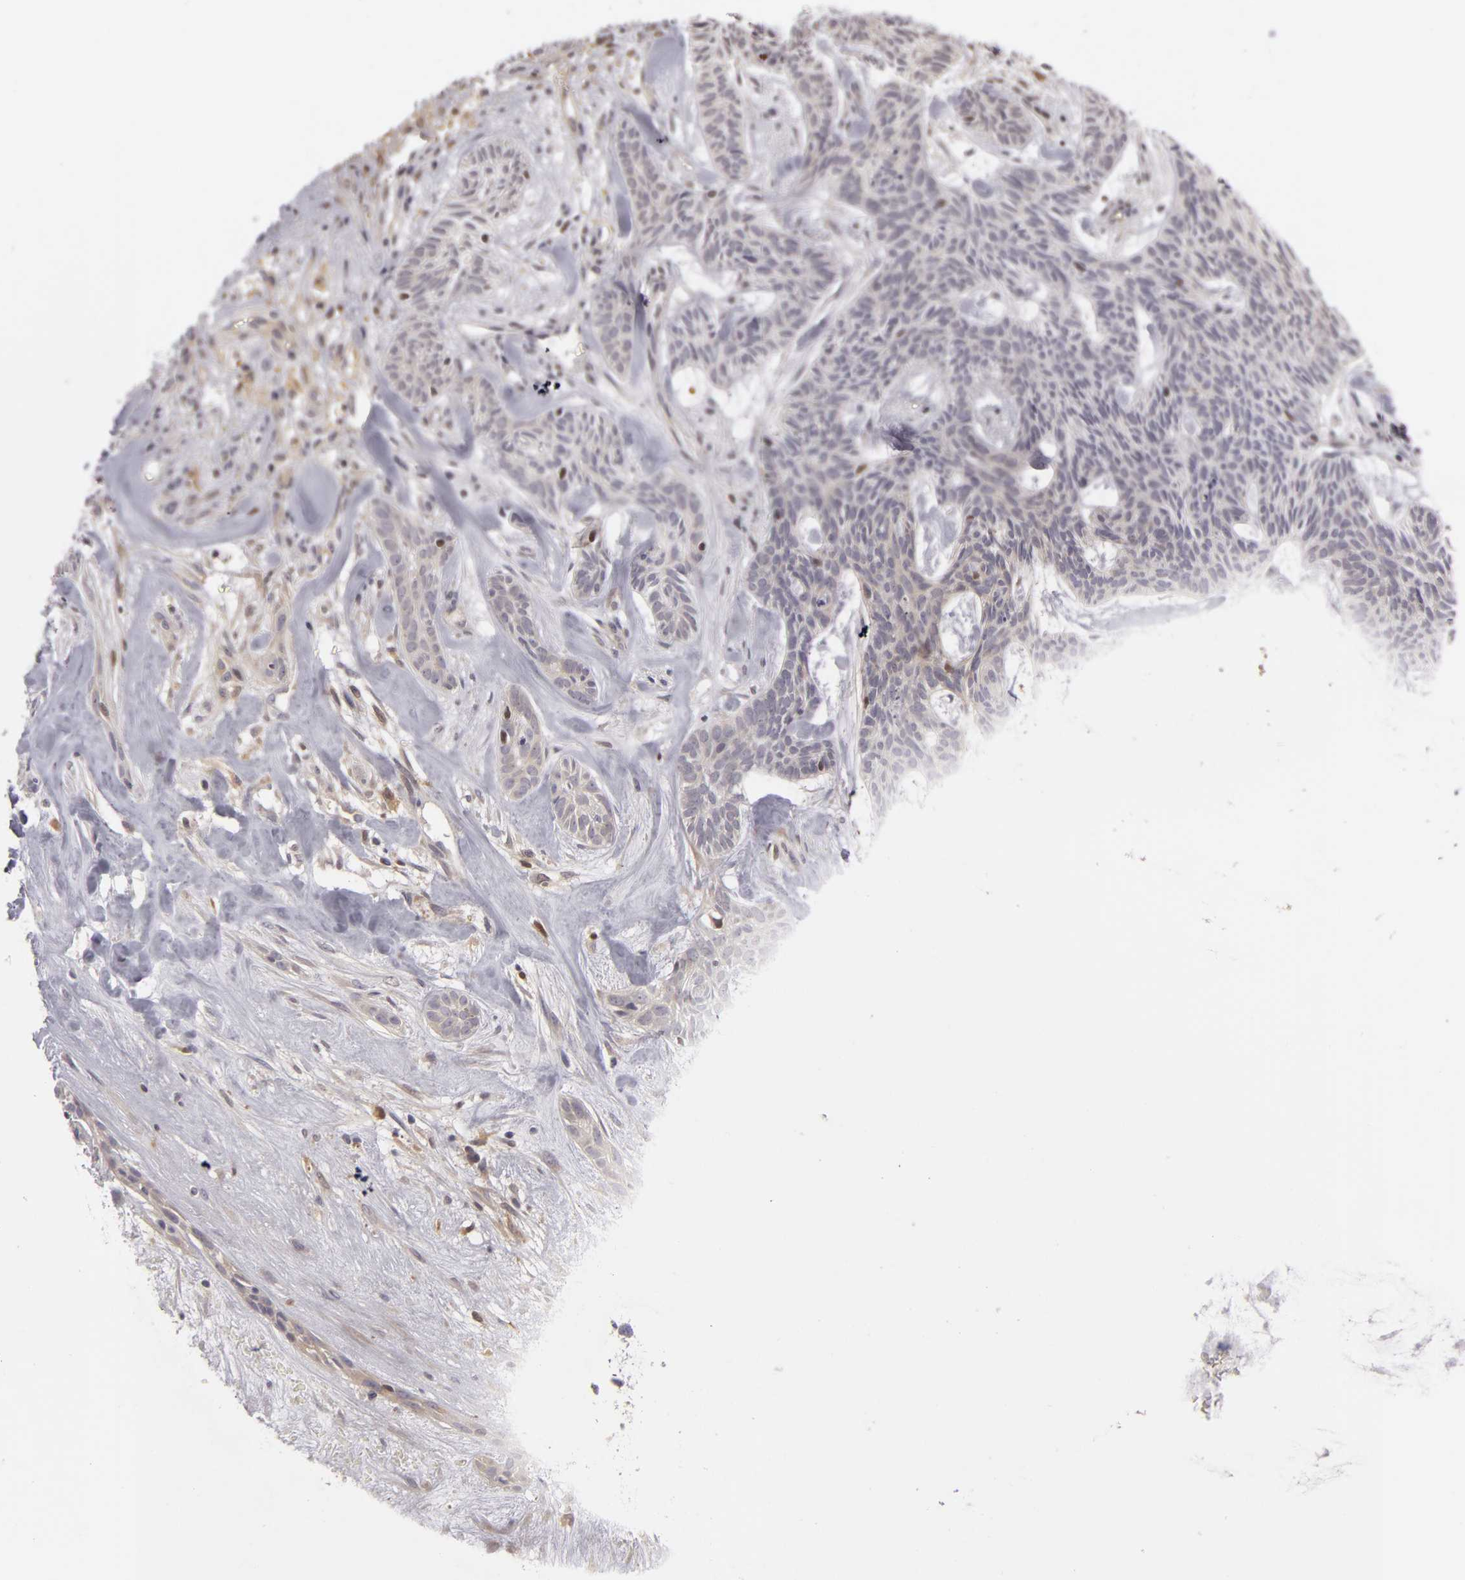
{"staining": {"intensity": "negative", "quantity": "none", "location": "none"}, "tissue": "skin cancer", "cell_type": "Tumor cells", "image_type": "cancer", "snomed": [{"axis": "morphology", "description": "Basal cell carcinoma"}, {"axis": "topography", "description": "Skin"}], "caption": "Tumor cells are negative for protein expression in human skin cancer (basal cell carcinoma).", "gene": "ZNF229", "patient": {"sex": "male", "age": 75}}